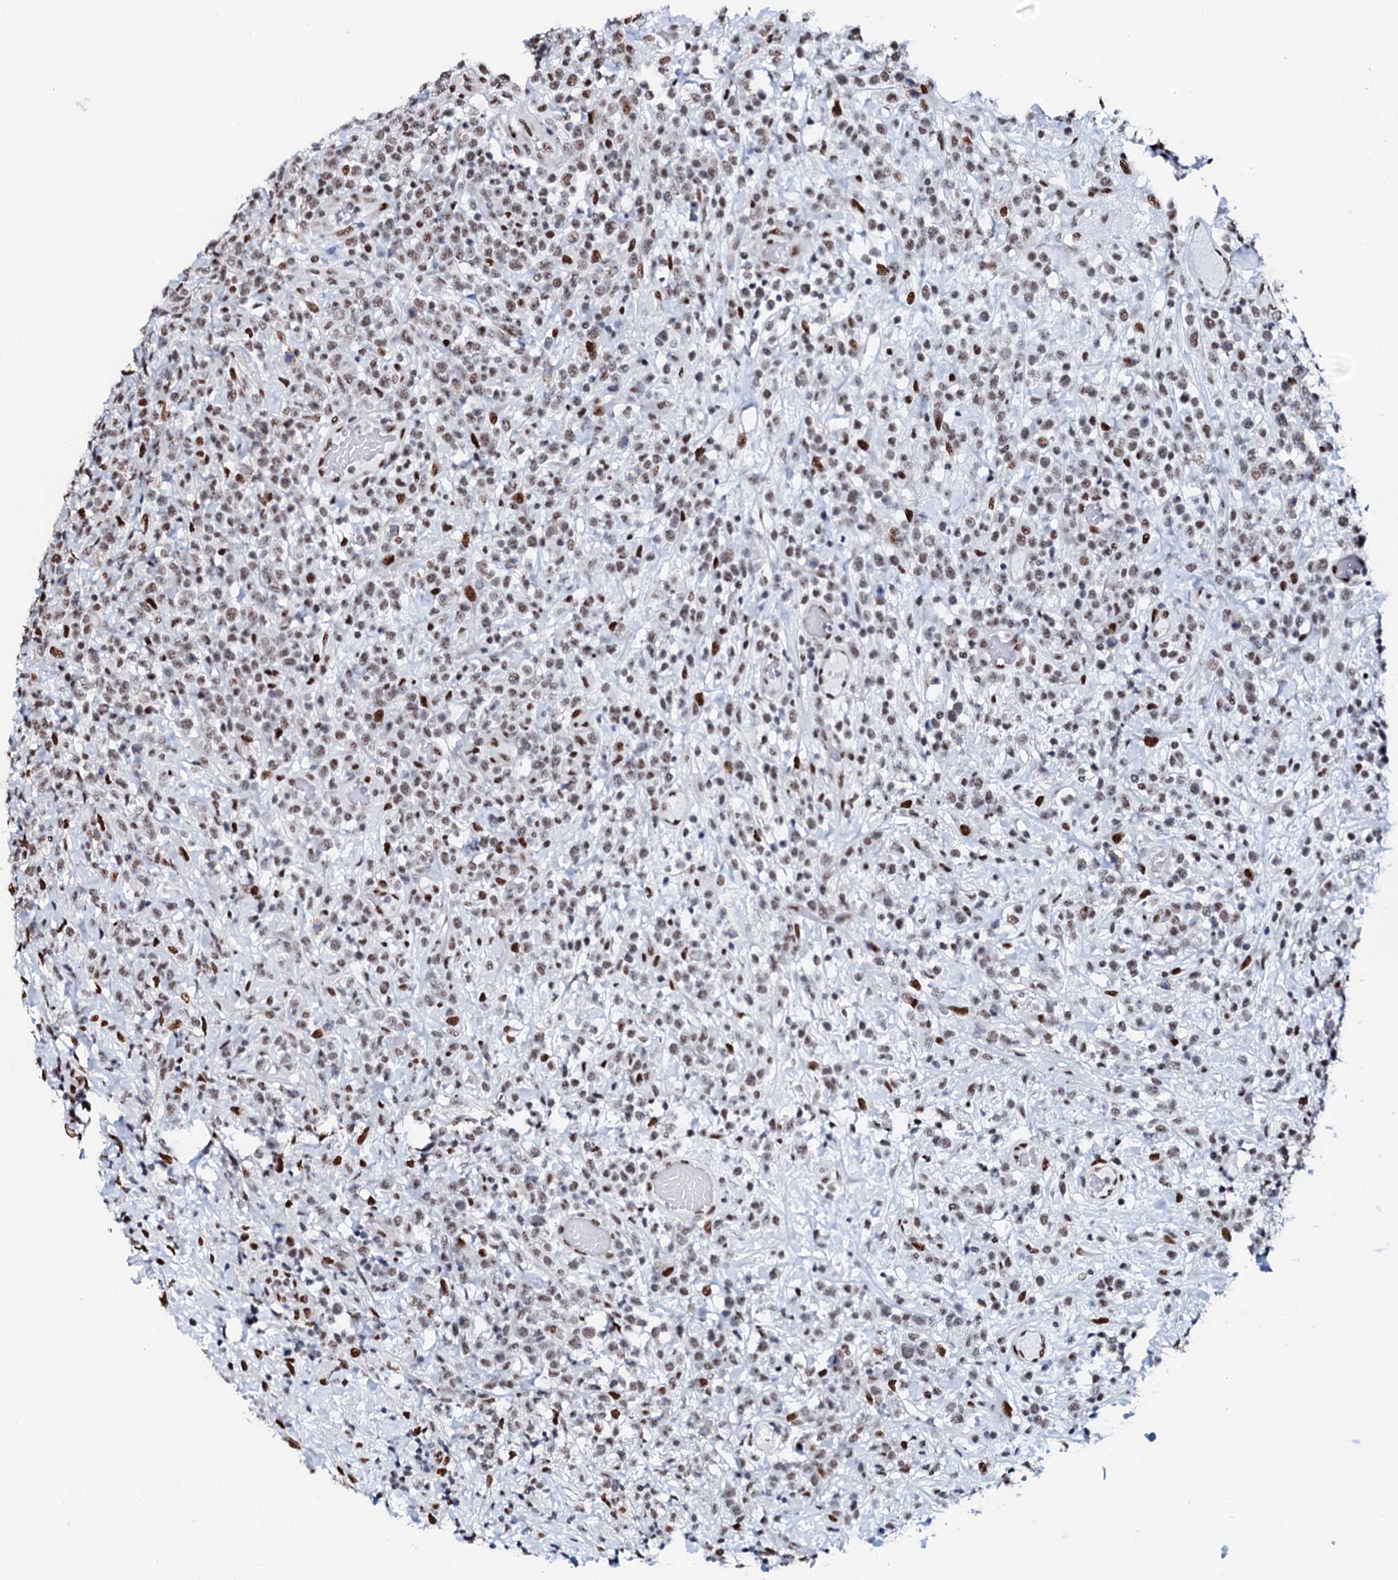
{"staining": {"intensity": "moderate", "quantity": "25%-75%", "location": "nuclear"}, "tissue": "lymphoma", "cell_type": "Tumor cells", "image_type": "cancer", "snomed": [{"axis": "morphology", "description": "Malignant lymphoma, non-Hodgkin's type, High grade"}, {"axis": "topography", "description": "Colon"}], "caption": "A micrograph showing moderate nuclear staining in approximately 25%-75% of tumor cells in malignant lymphoma, non-Hodgkin's type (high-grade), as visualized by brown immunohistochemical staining.", "gene": "NKAPD1", "patient": {"sex": "female", "age": 53}}